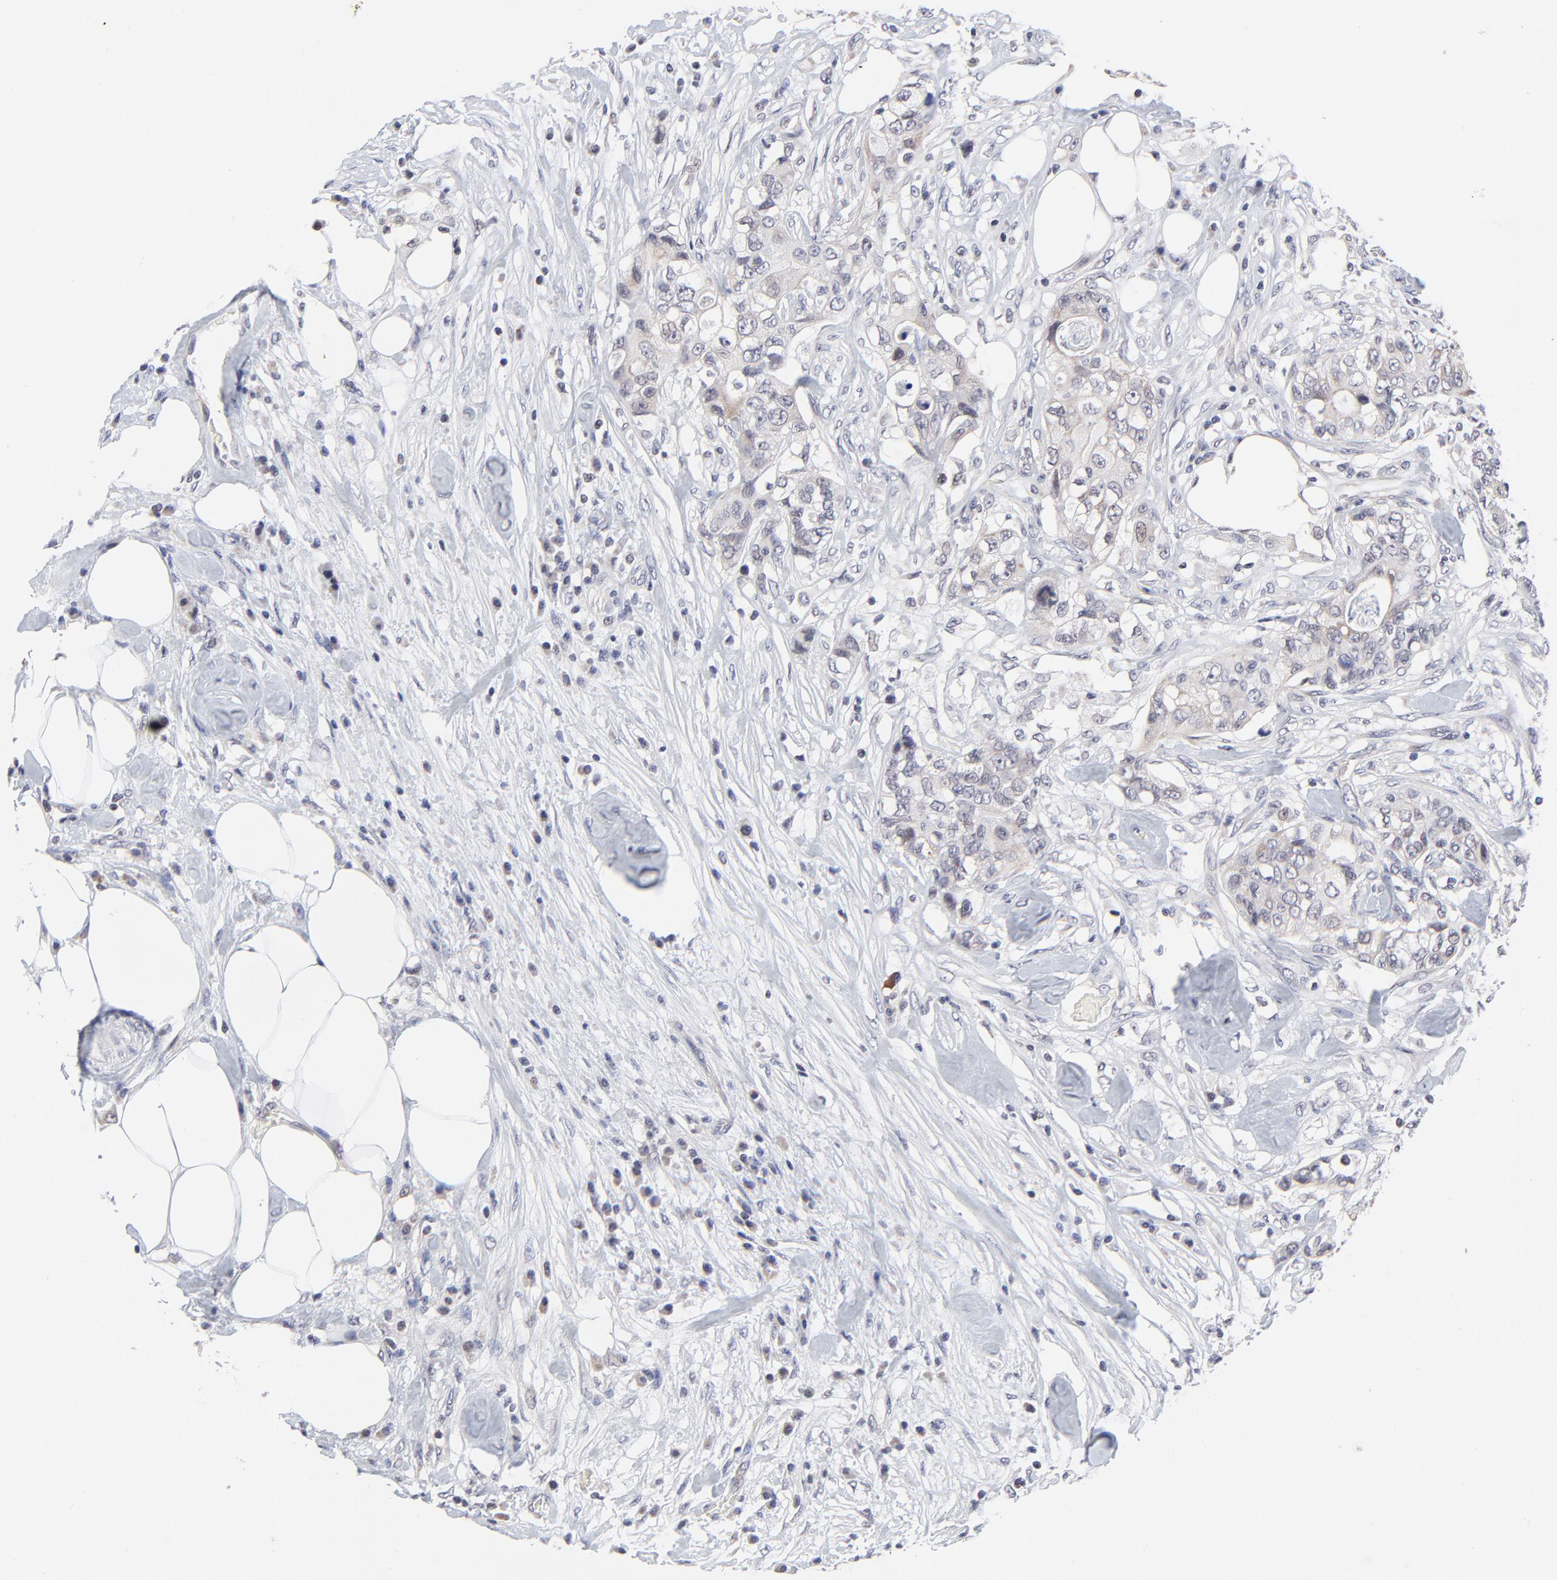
{"staining": {"intensity": "negative", "quantity": "none", "location": "none"}, "tissue": "colorectal cancer", "cell_type": "Tumor cells", "image_type": "cancer", "snomed": [{"axis": "morphology", "description": "Adenocarcinoma, NOS"}, {"axis": "topography", "description": "Rectum"}], "caption": "Histopathology image shows no significant protein staining in tumor cells of colorectal adenocarcinoma.", "gene": "FBXO8", "patient": {"sex": "female", "age": 57}}